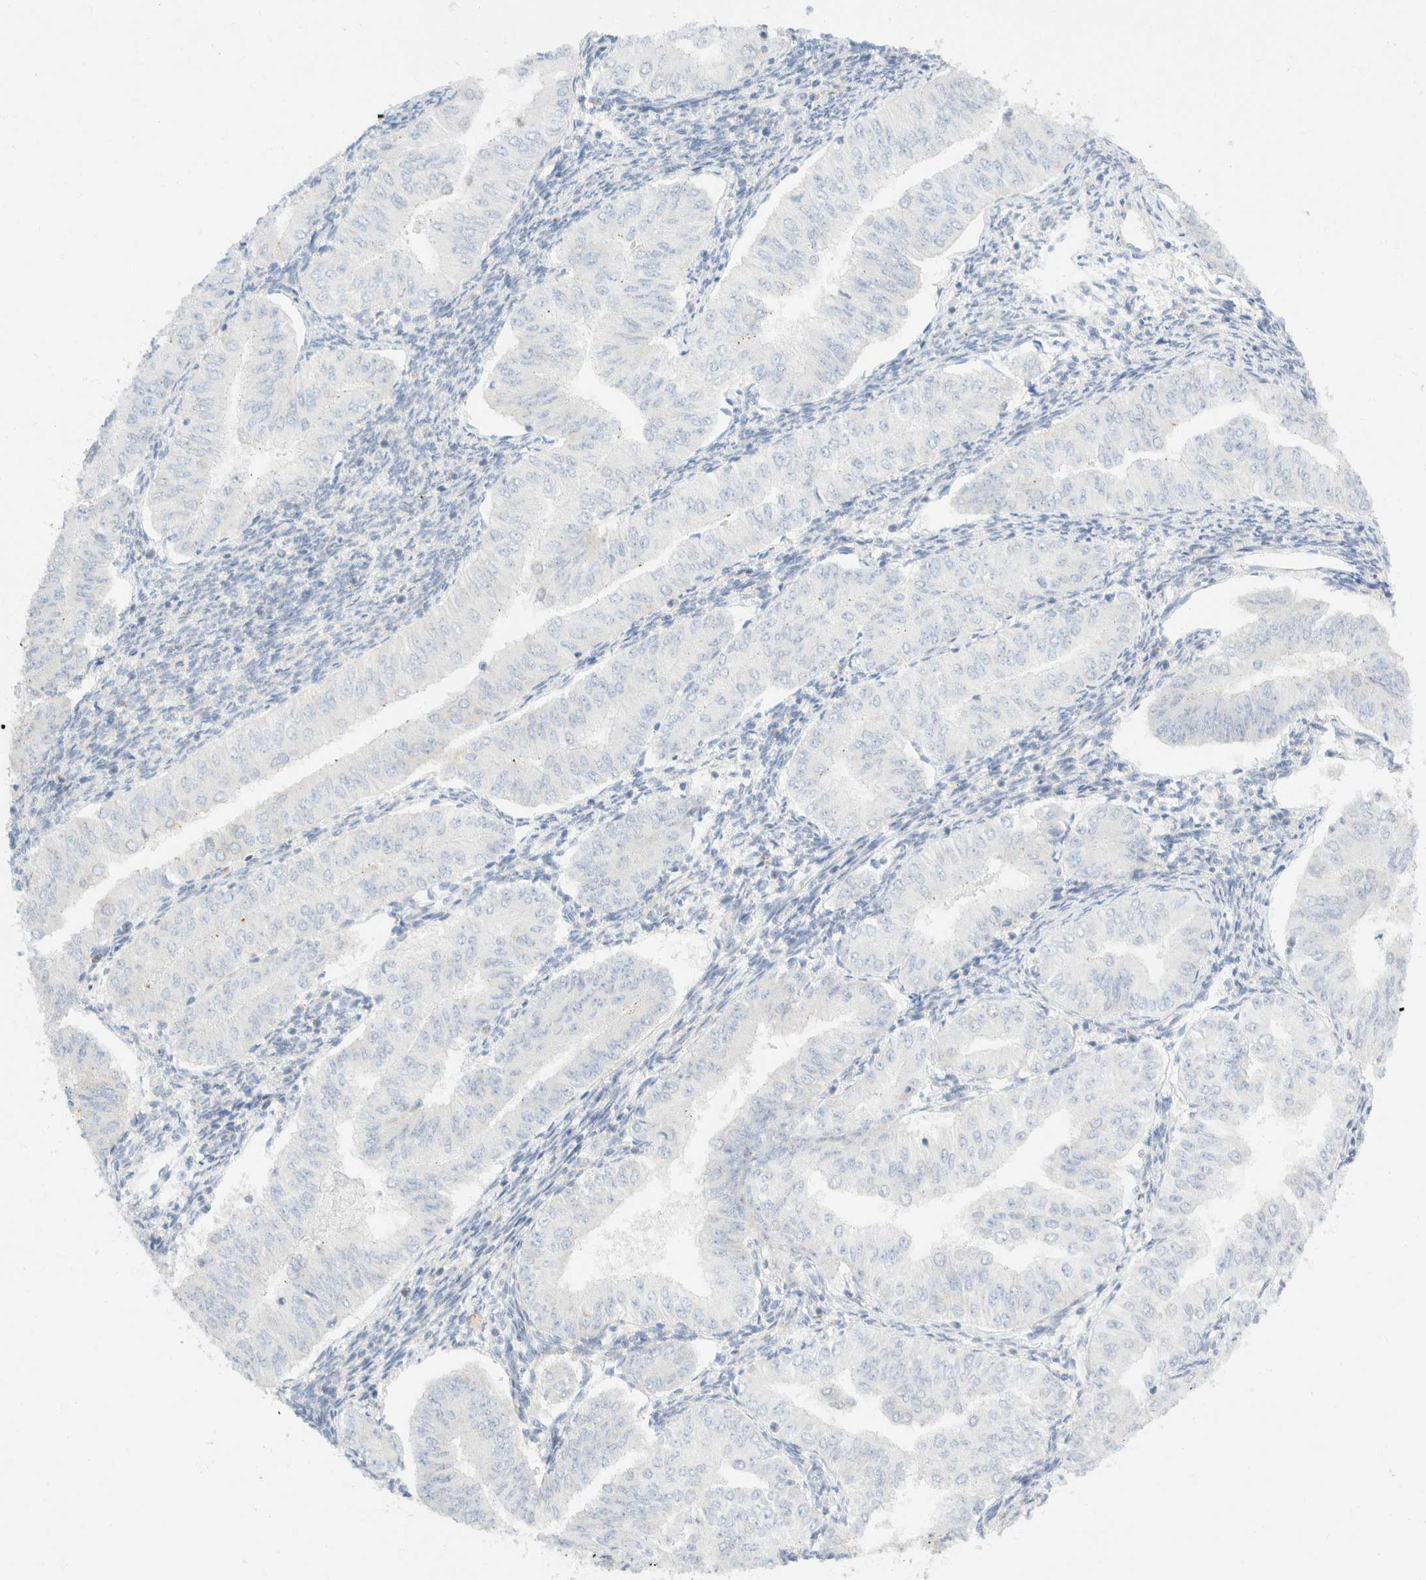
{"staining": {"intensity": "negative", "quantity": "none", "location": "none"}, "tissue": "endometrial cancer", "cell_type": "Tumor cells", "image_type": "cancer", "snomed": [{"axis": "morphology", "description": "Normal tissue, NOS"}, {"axis": "morphology", "description": "Adenocarcinoma, NOS"}, {"axis": "topography", "description": "Endometrium"}], "caption": "An image of human endometrial cancer is negative for staining in tumor cells. (Brightfield microscopy of DAB immunohistochemistry (IHC) at high magnification).", "gene": "SH3GLB2", "patient": {"sex": "female", "age": 53}}